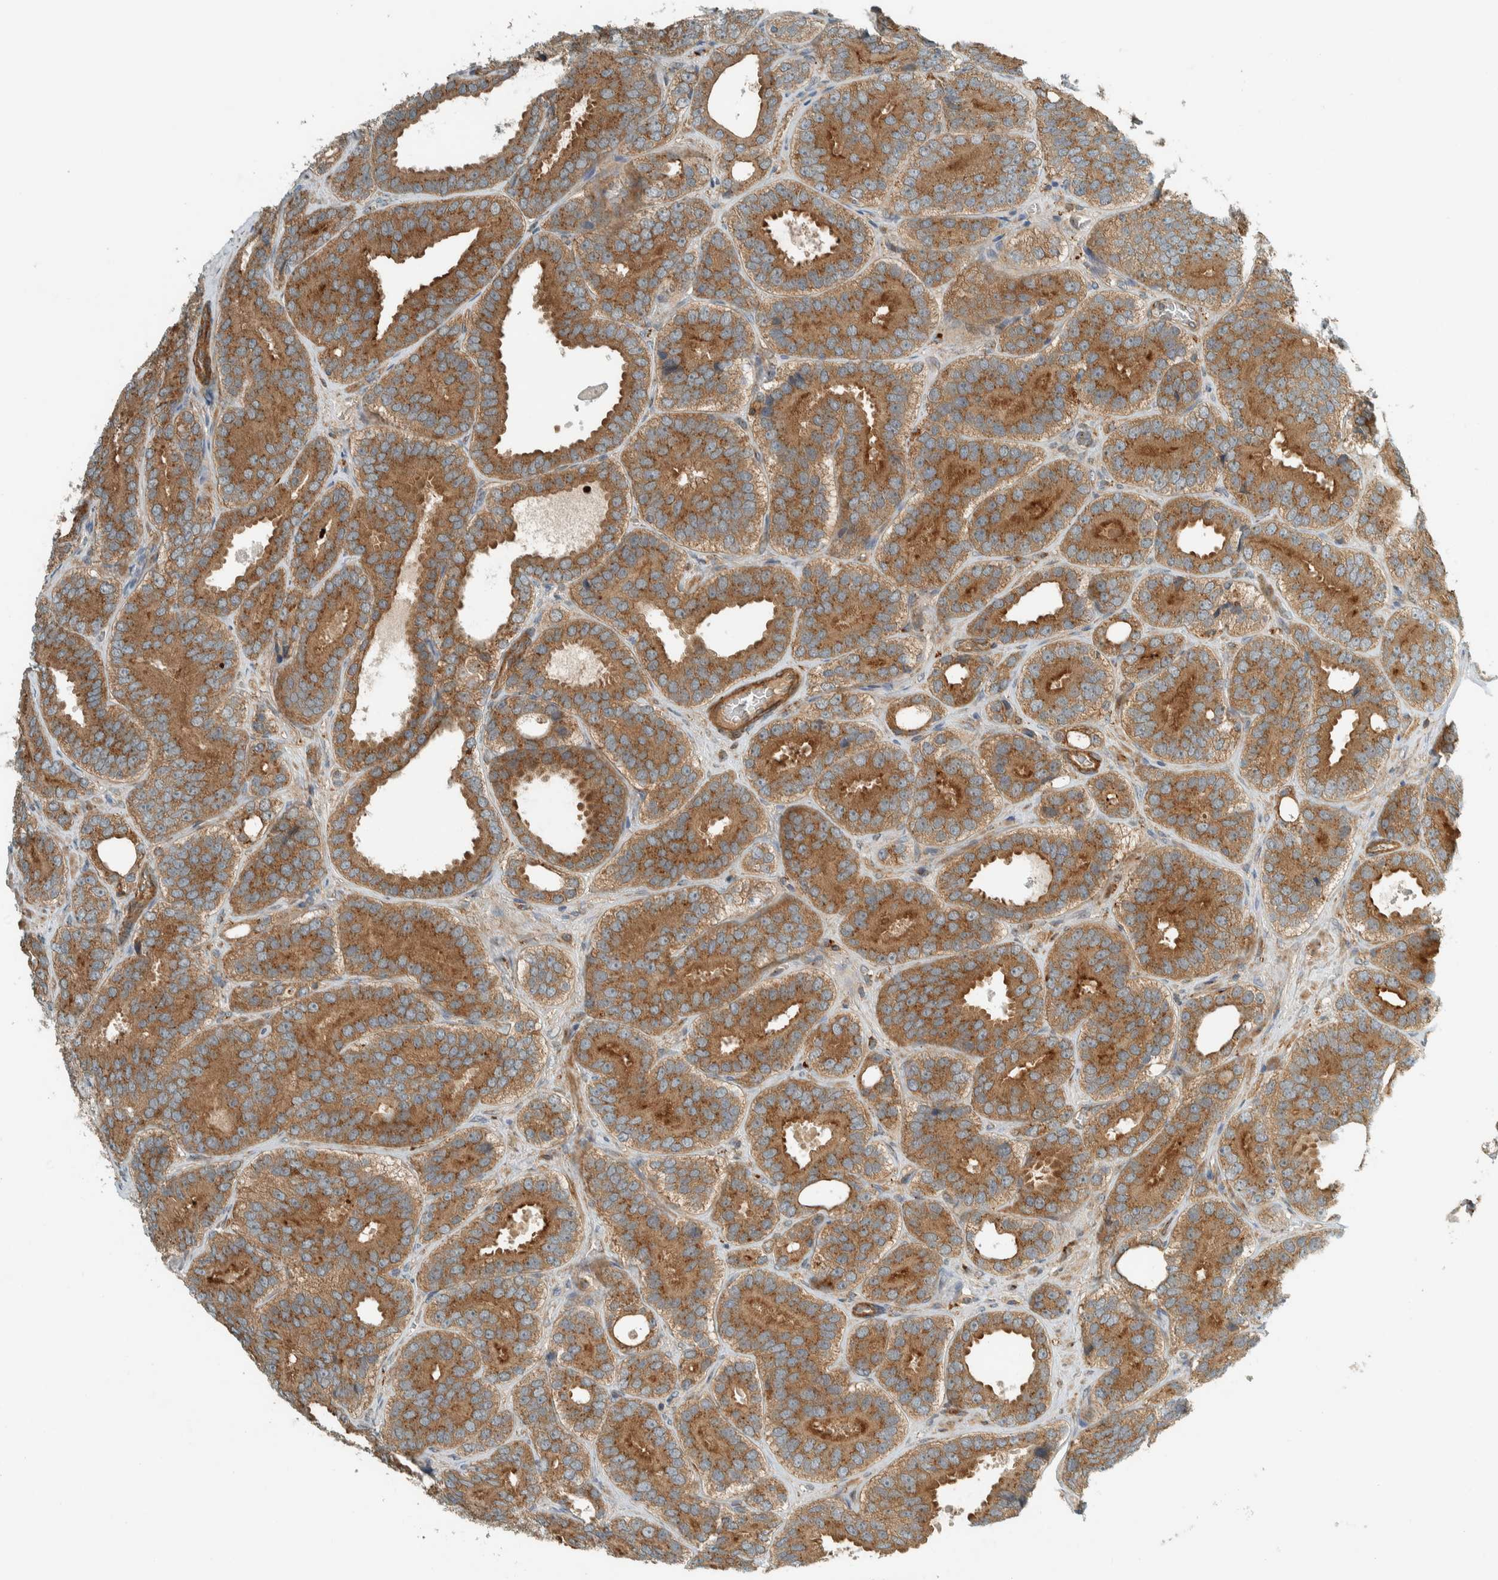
{"staining": {"intensity": "moderate", "quantity": ">75%", "location": "cytoplasmic/membranous"}, "tissue": "prostate cancer", "cell_type": "Tumor cells", "image_type": "cancer", "snomed": [{"axis": "morphology", "description": "Adenocarcinoma, High grade"}, {"axis": "topography", "description": "Prostate"}], "caption": "The image displays a brown stain indicating the presence of a protein in the cytoplasmic/membranous of tumor cells in prostate high-grade adenocarcinoma.", "gene": "EXOC7", "patient": {"sex": "male", "age": 56}}